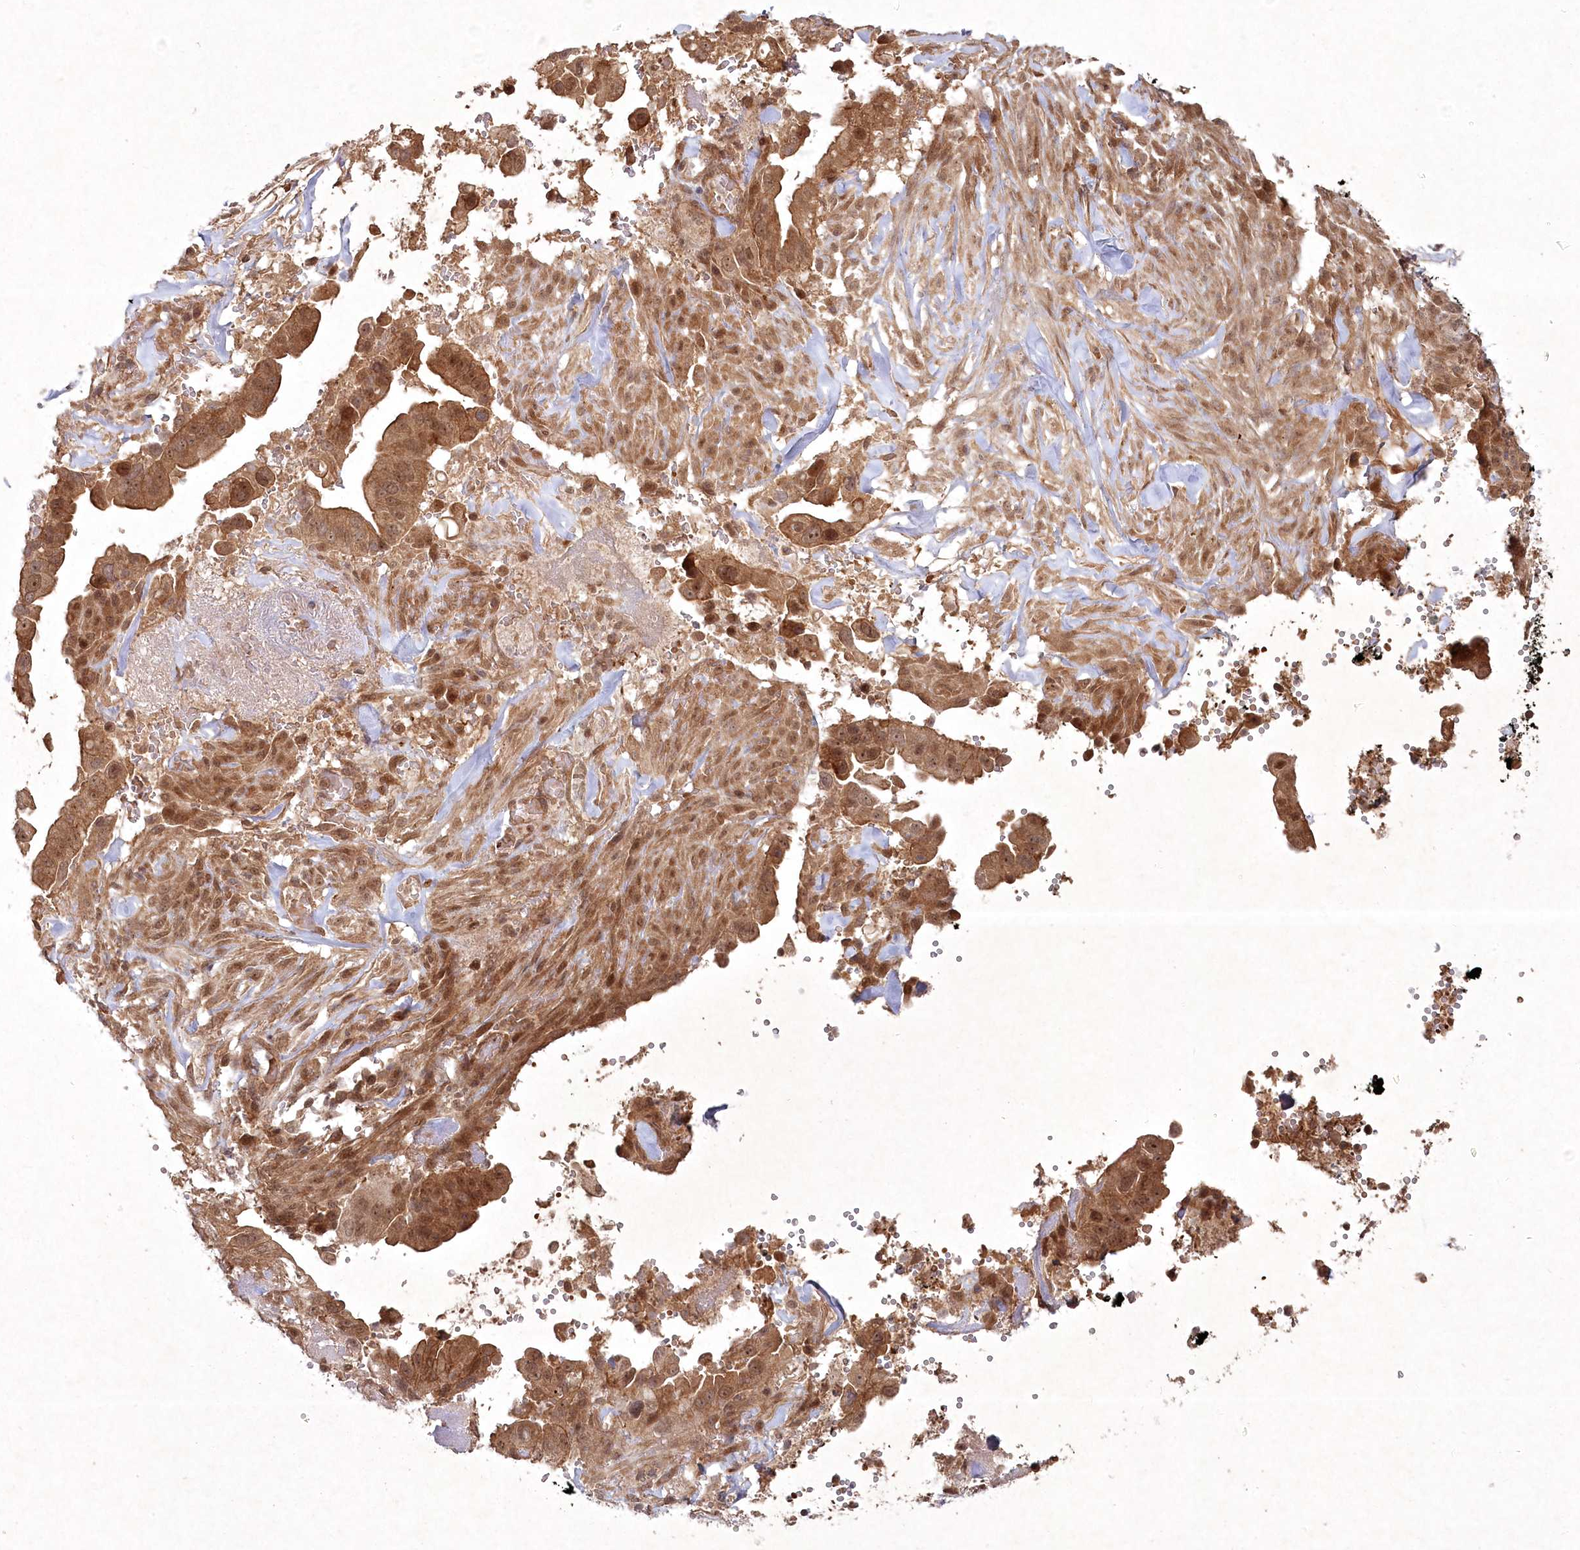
{"staining": {"intensity": "moderate", "quantity": ">75%", "location": "cytoplasmic/membranous,nuclear"}, "tissue": "pancreatic cancer", "cell_type": "Tumor cells", "image_type": "cancer", "snomed": [{"axis": "morphology", "description": "Inflammation, NOS"}, {"axis": "morphology", "description": "Adenocarcinoma, NOS"}, {"axis": "topography", "description": "Pancreas"}], "caption": "Human adenocarcinoma (pancreatic) stained with a protein marker demonstrates moderate staining in tumor cells.", "gene": "FBXL17", "patient": {"sex": "female", "age": 56}}